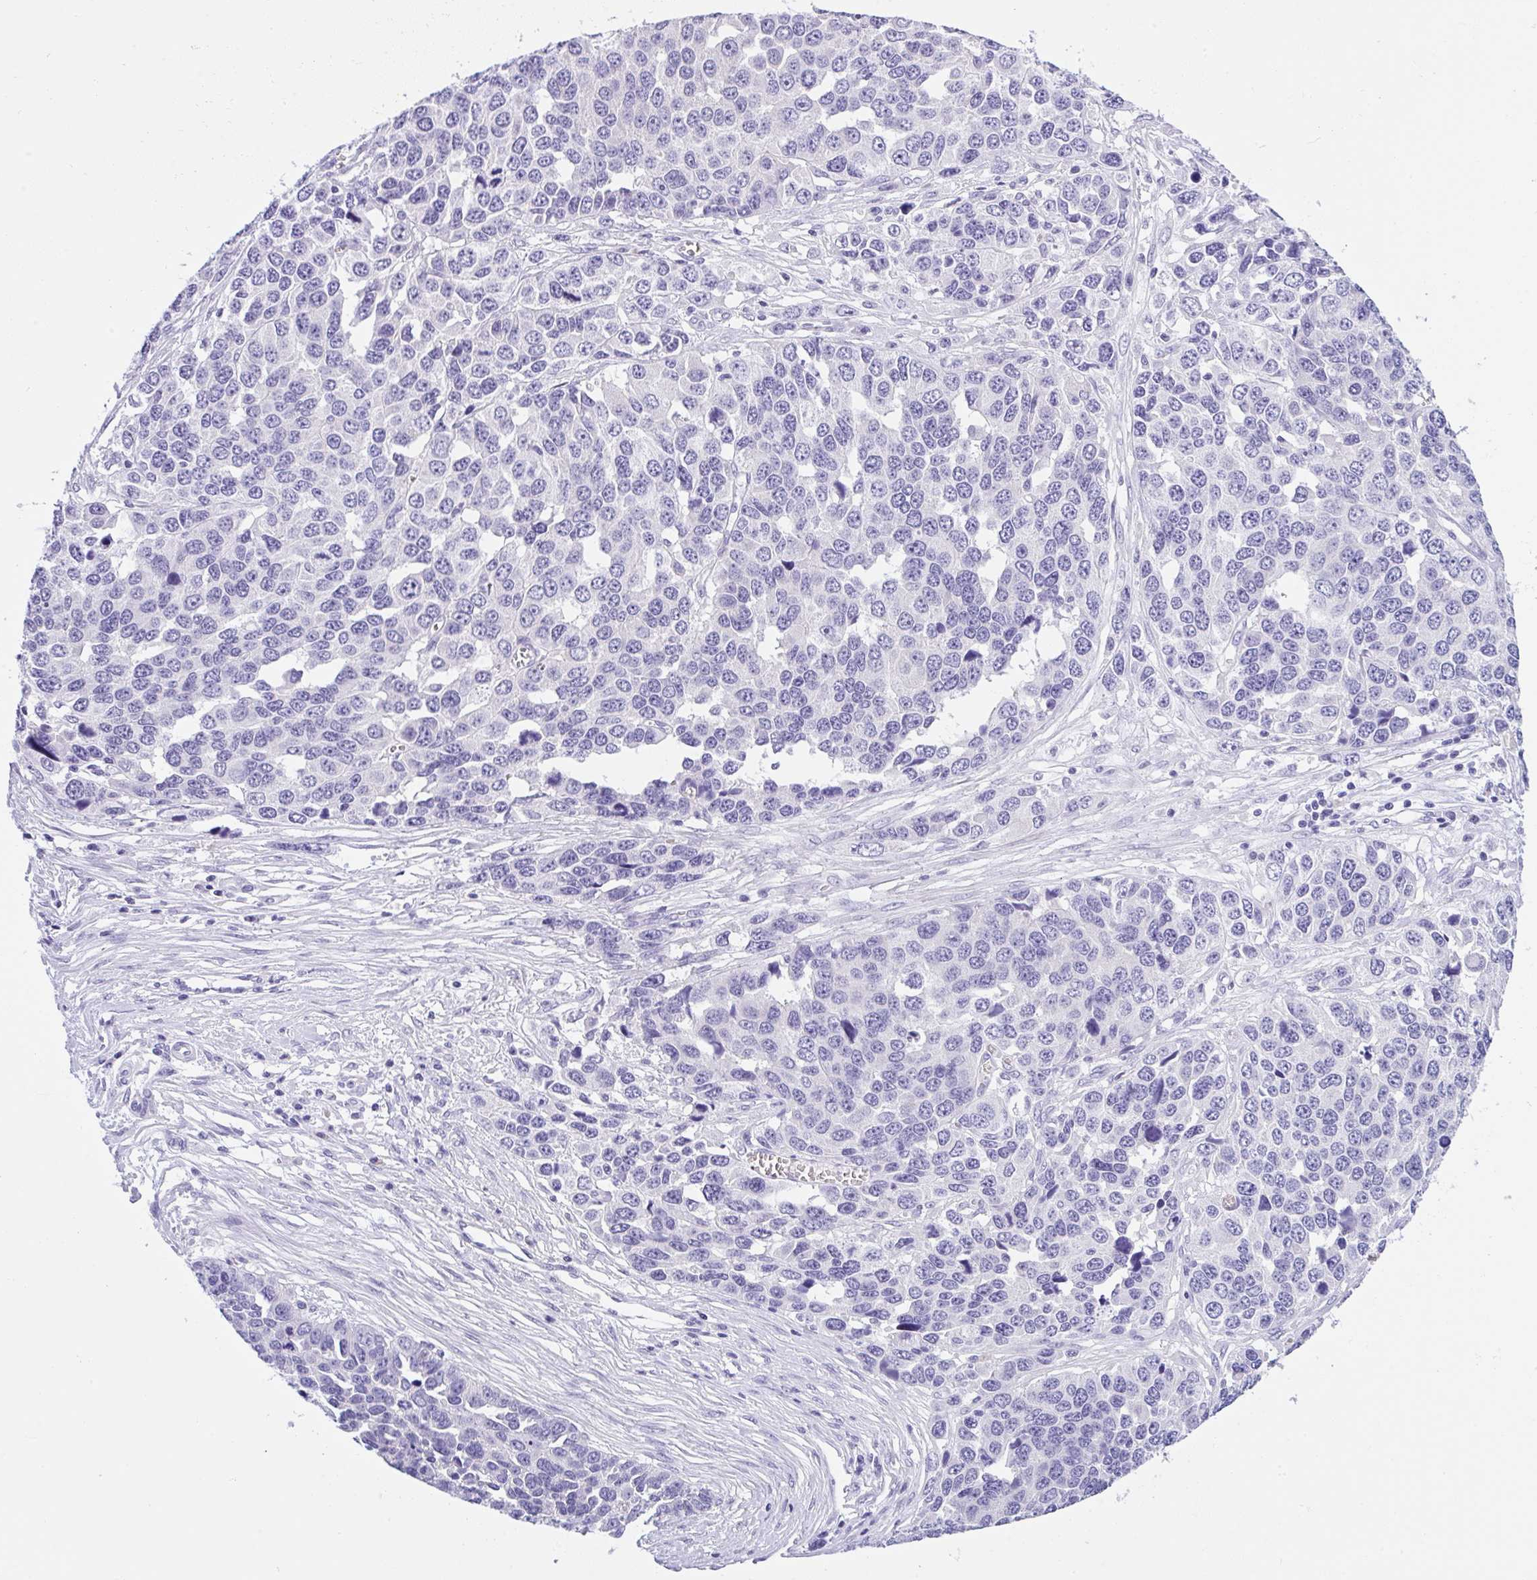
{"staining": {"intensity": "negative", "quantity": "none", "location": "none"}, "tissue": "ovarian cancer", "cell_type": "Tumor cells", "image_type": "cancer", "snomed": [{"axis": "morphology", "description": "Cystadenocarcinoma, serous, NOS"}, {"axis": "topography", "description": "Ovary"}], "caption": "DAB immunohistochemical staining of human ovarian serous cystadenocarcinoma displays no significant expression in tumor cells. (Brightfield microscopy of DAB IHC at high magnification).", "gene": "NCF1", "patient": {"sex": "female", "age": 76}}